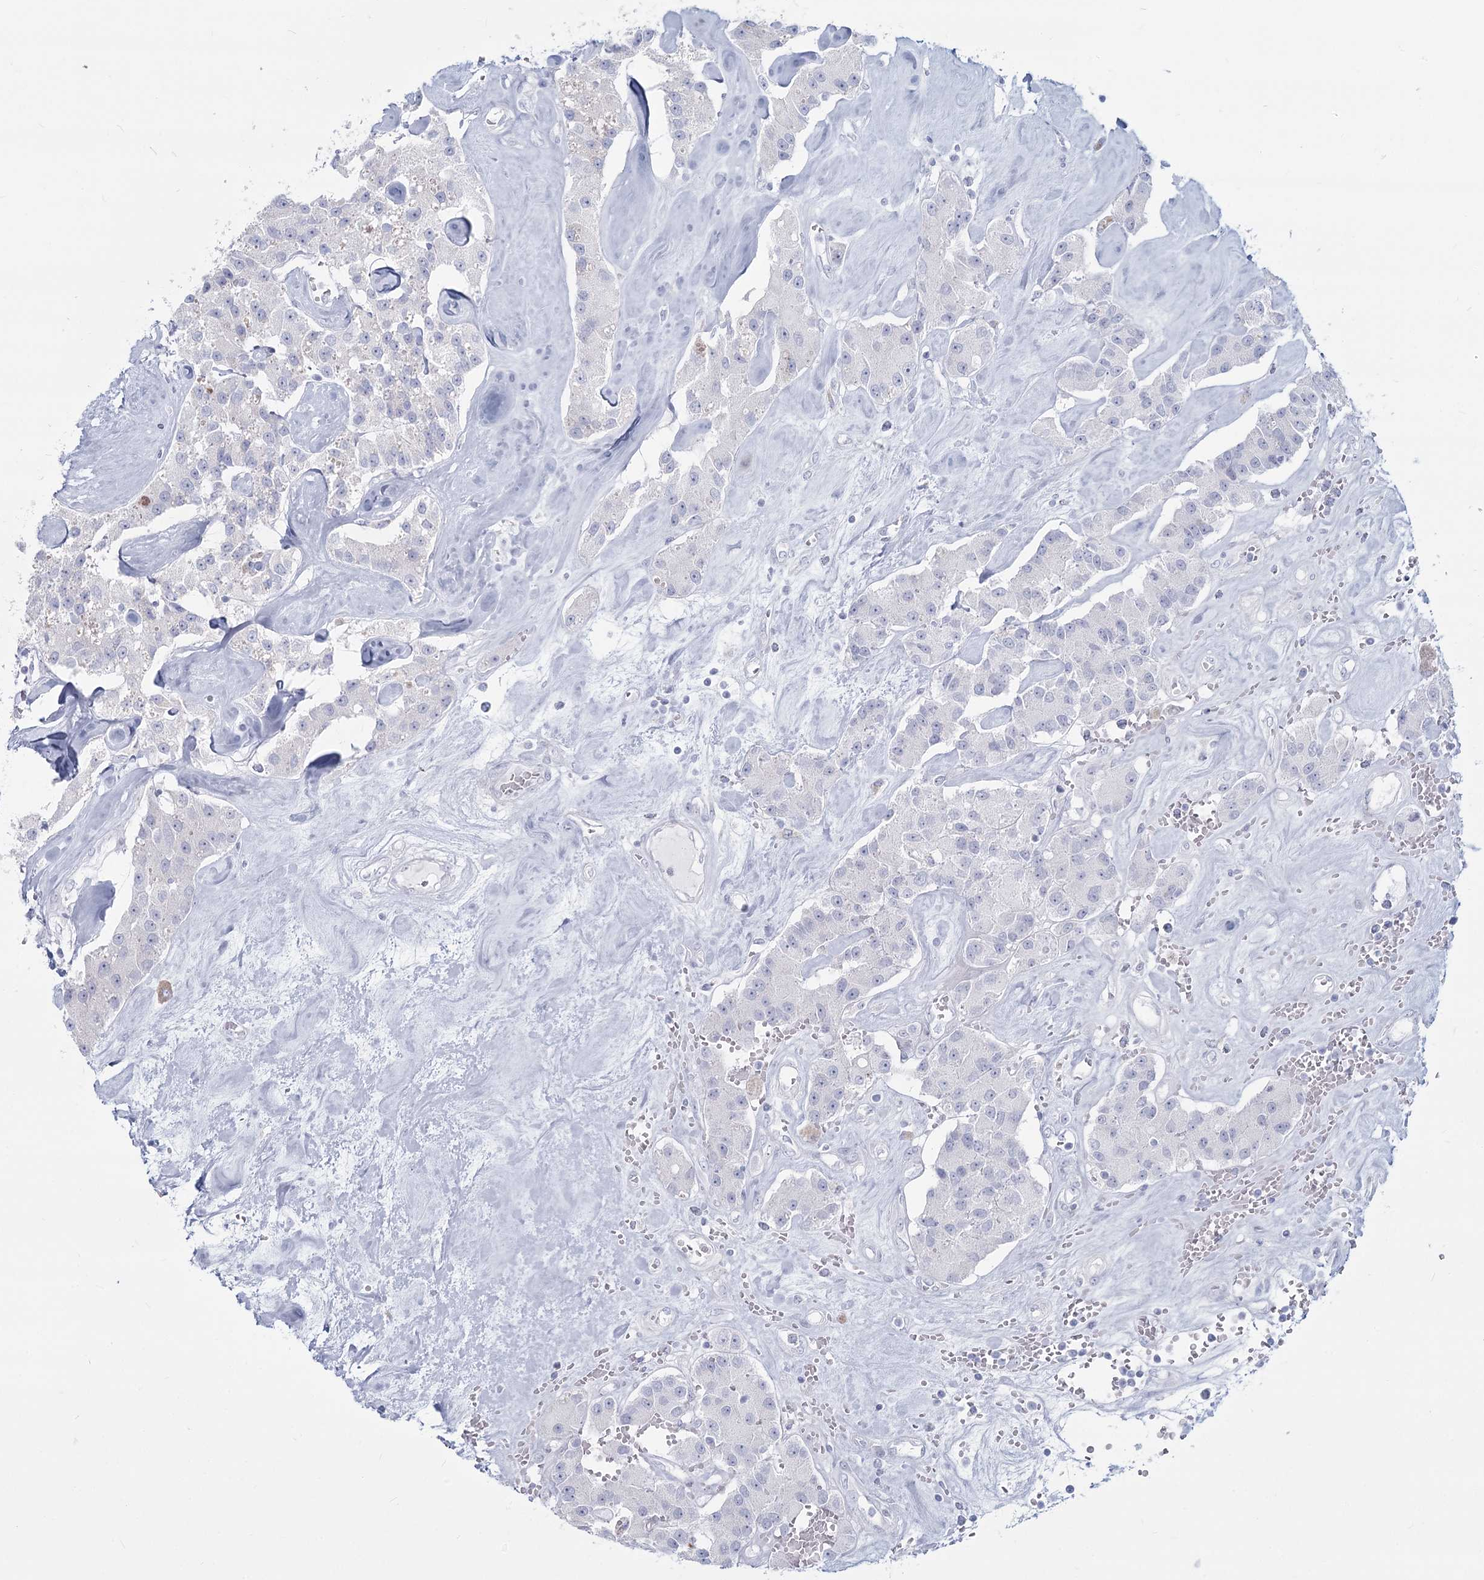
{"staining": {"intensity": "negative", "quantity": "none", "location": "none"}, "tissue": "carcinoid", "cell_type": "Tumor cells", "image_type": "cancer", "snomed": [{"axis": "morphology", "description": "Carcinoid, malignant, NOS"}, {"axis": "topography", "description": "Pancreas"}], "caption": "Immunohistochemical staining of human carcinoid exhibits no significant positivity in tumor cells.", "gene": "SLC6A19", "patient": {"sex": "male", "age": 41}}